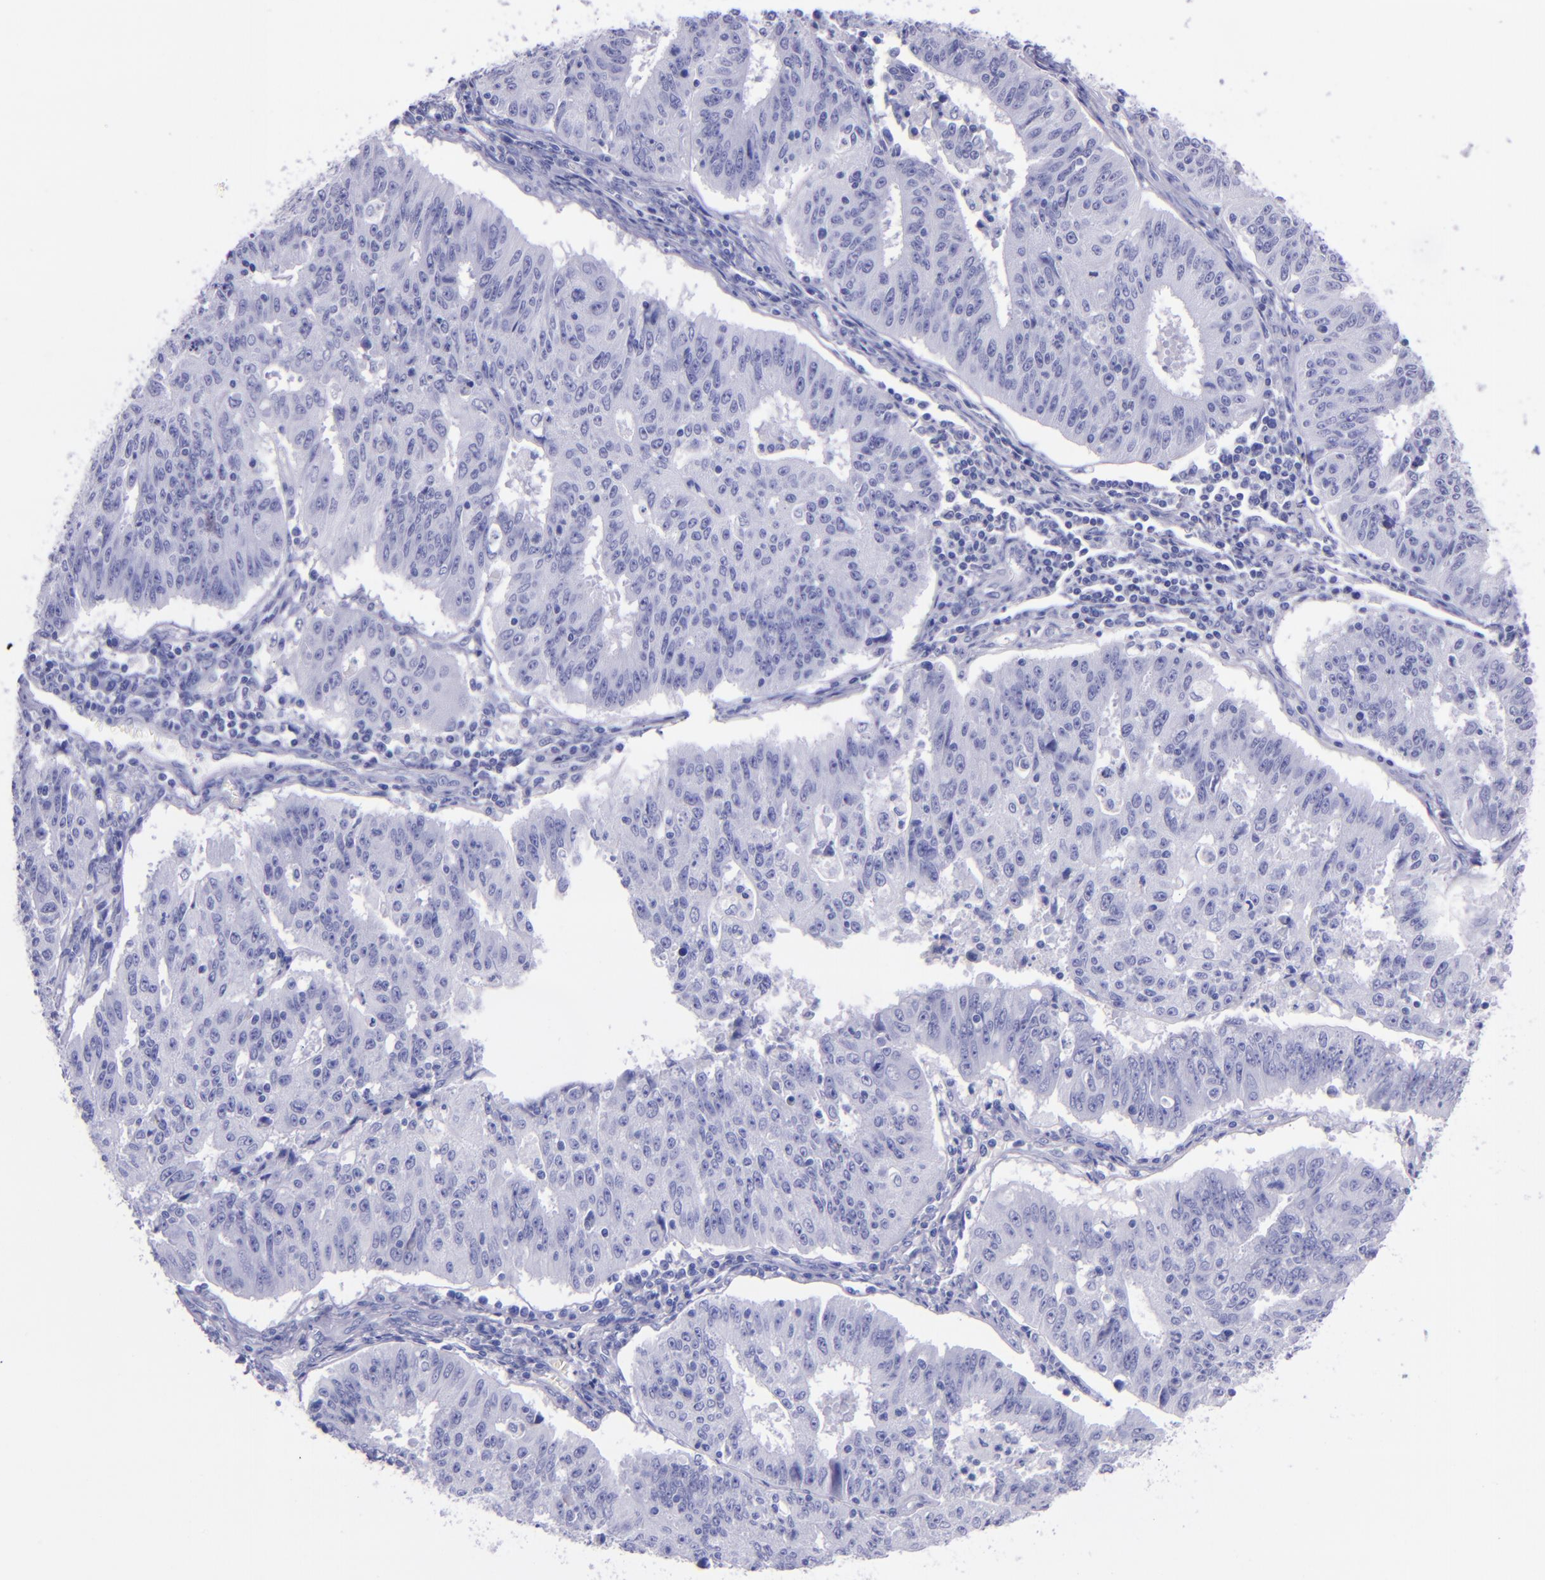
{"staining": {"intensity": "negative", "quantity": "none", "location": "none"}, "tissue": "endometrial cancer", "cell_type": "Tumor cells", "image_type": "cancer", "snomed": [{"axis": "morphology", "description": "Adenocarcinoma, NOS"}, {"axis": "topography", "description": "Endometrium"}], "caption": "Tumor cells show no significant protein positivity in endometrial adenocarcinoma.", "gene": "MBP", "patient": {"sex": "female", "age": 42}}